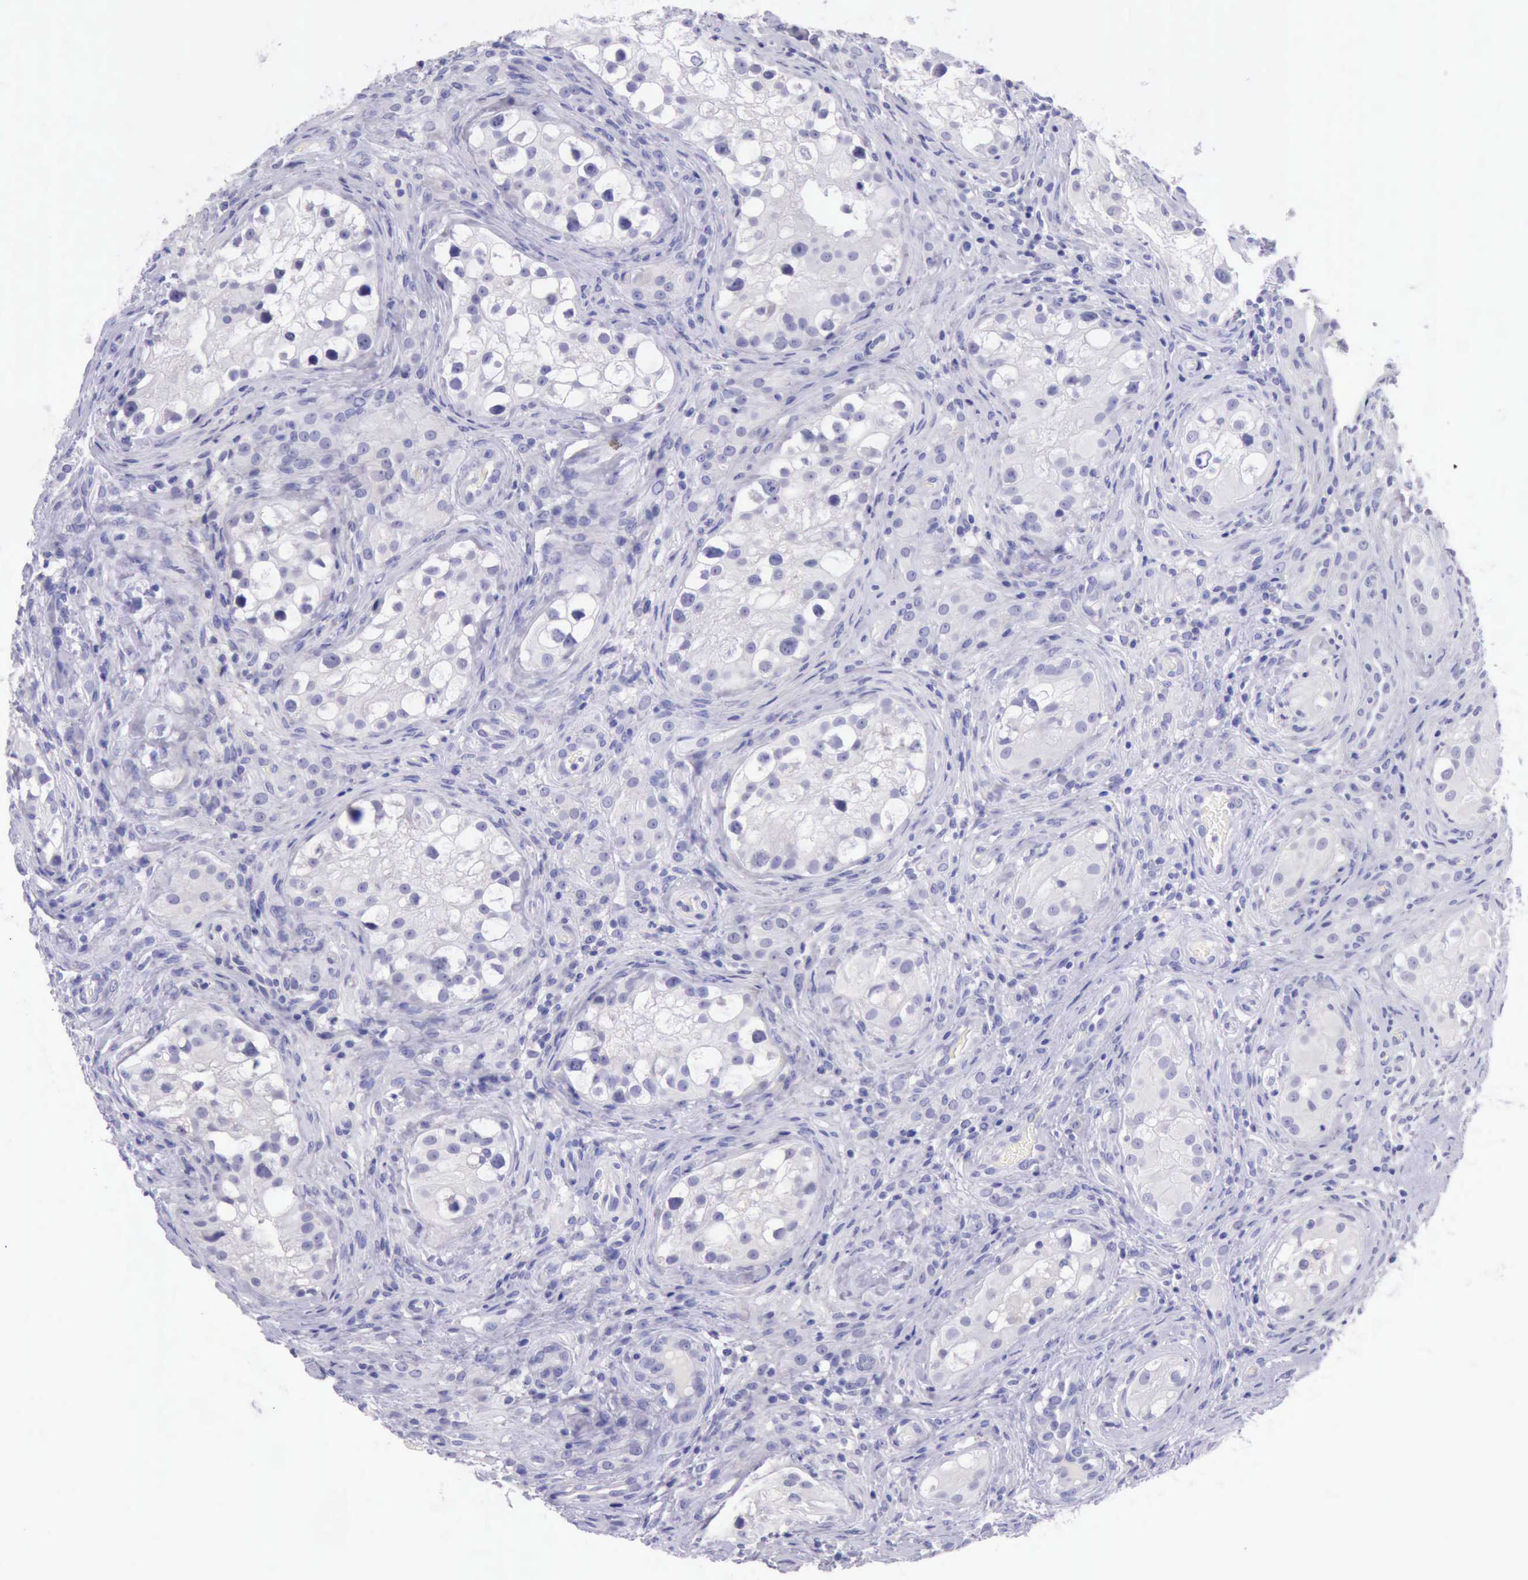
{"staining": {"intensity": "negative", "quantity": "none", "location": "none"}, "tissue": "testis cancer", "cell_type": "Tumor cells", "image_type": "cancer", "snomed": [{"axis": "morphology", "description": "Carcinoma, Embryonal, NOS"}, {"axis": "topography", "description": "Testis"}], "caption": "High power microscopy histopathology image of an immunohistochemistry (IHC) photomicrograph of embryonal carcinoma (testis), revealing no significant staining in tumor cells.", "gene": "LRFN5", "patient": {"sex": "male", "age": 31}}